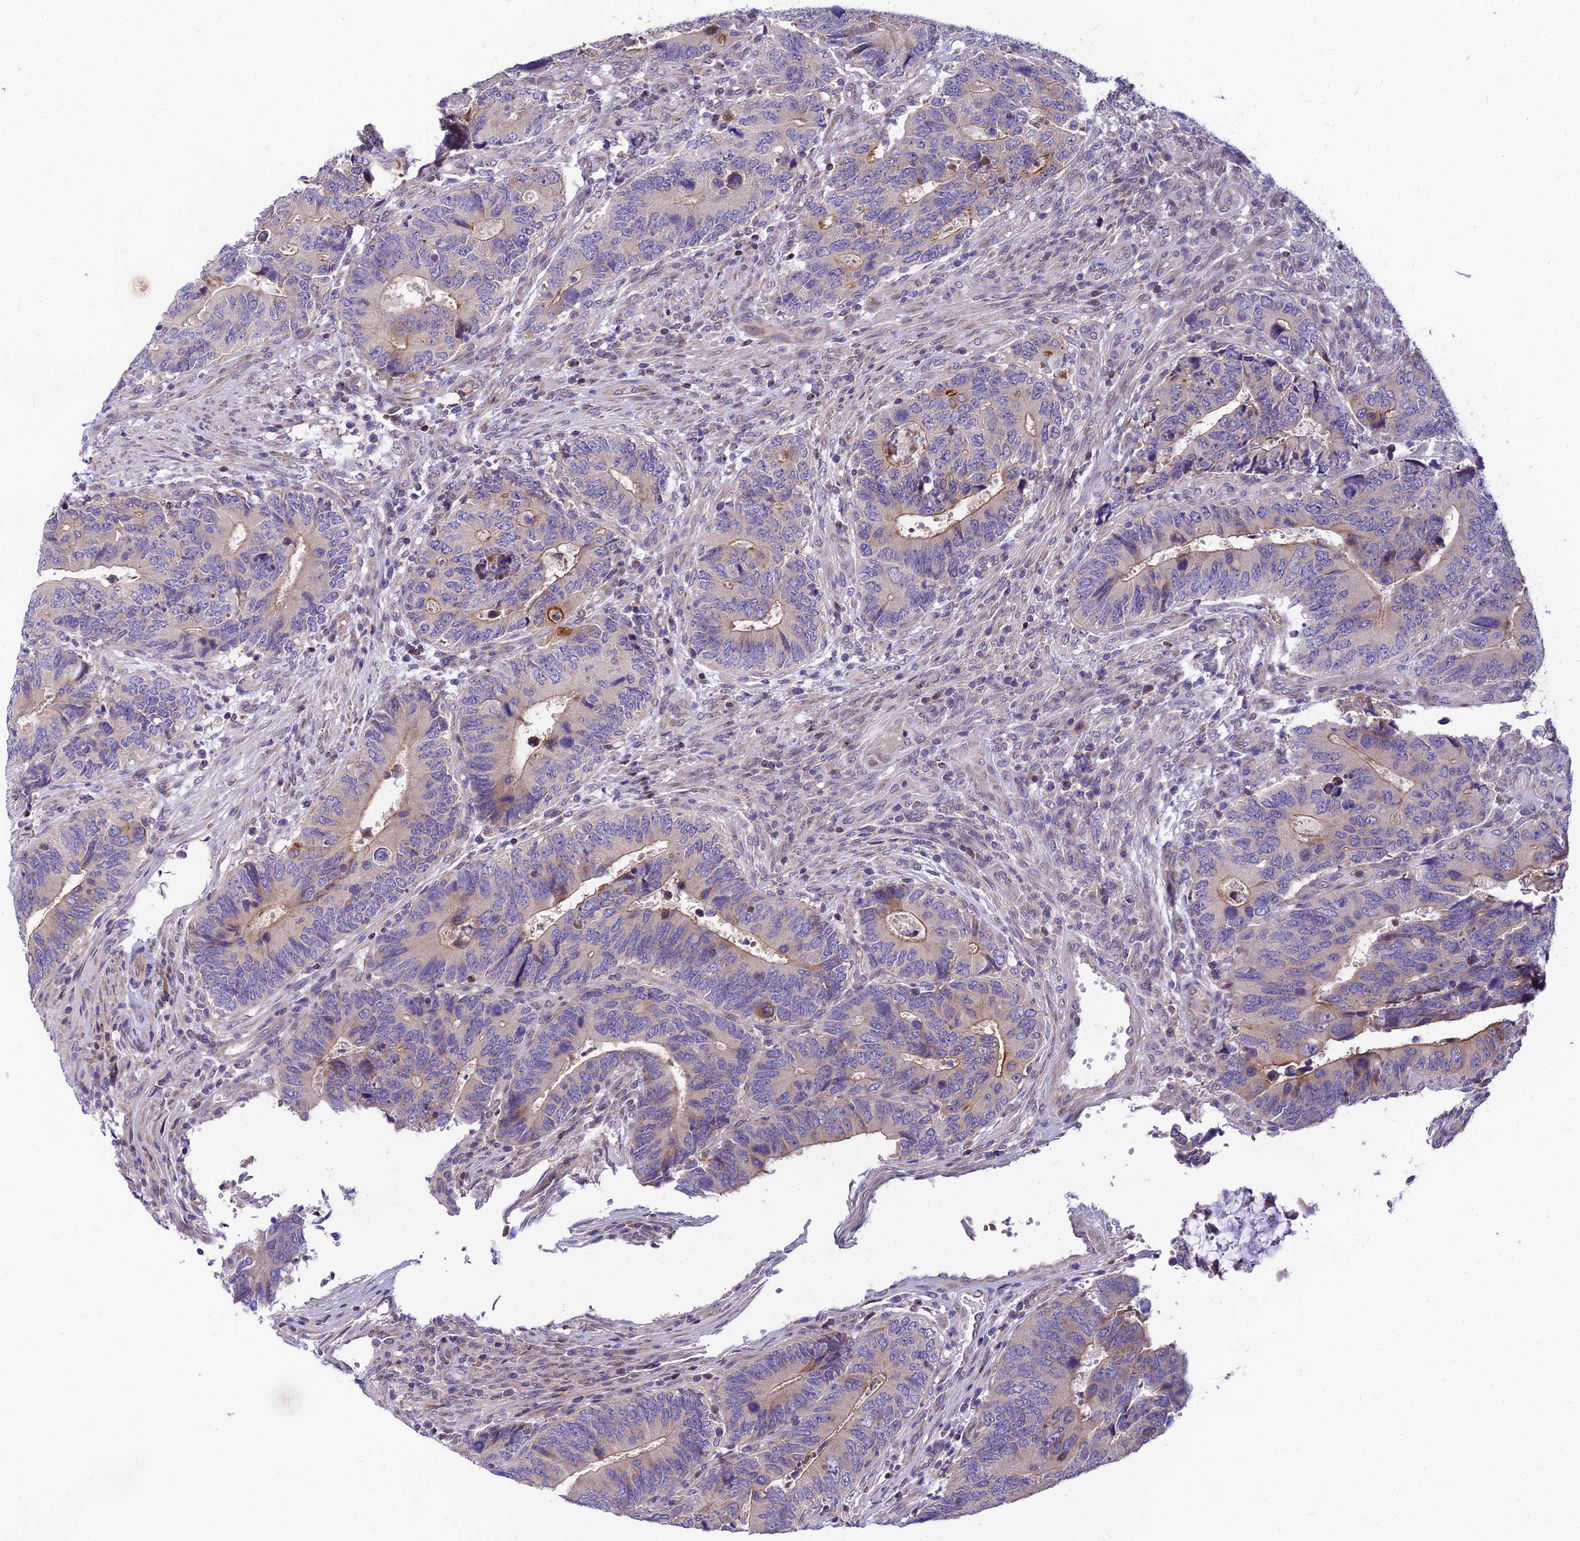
{"staining": {"intensity": "moderate", "quantity": "<25%", "location": "cytoplasmic/membranous"}, "tissue": "colorectal cancer", "cell_type": "Tumor cells", "image_type": "cancer", "snomed": [{"axis": "morphology", "description": "Adenocarcinoma, NOS"}, {"axis": "topography", "description": "Colon"}], "caption": "Protein expression analysis of colorectal cancer (adenocarcinoma) exhibits moderate cytoplasmic/membranous staining in approximately <25% of tumor cells. The staining was performed using DAB (3,3'-diaminobenzidine) to visualize the protein expression in brown, while the nuclei were stained in blue with hematoxylin (Magnification: 20x).", "gene": "C6orf132", "patient": {"sex": "male", "age": 87}}